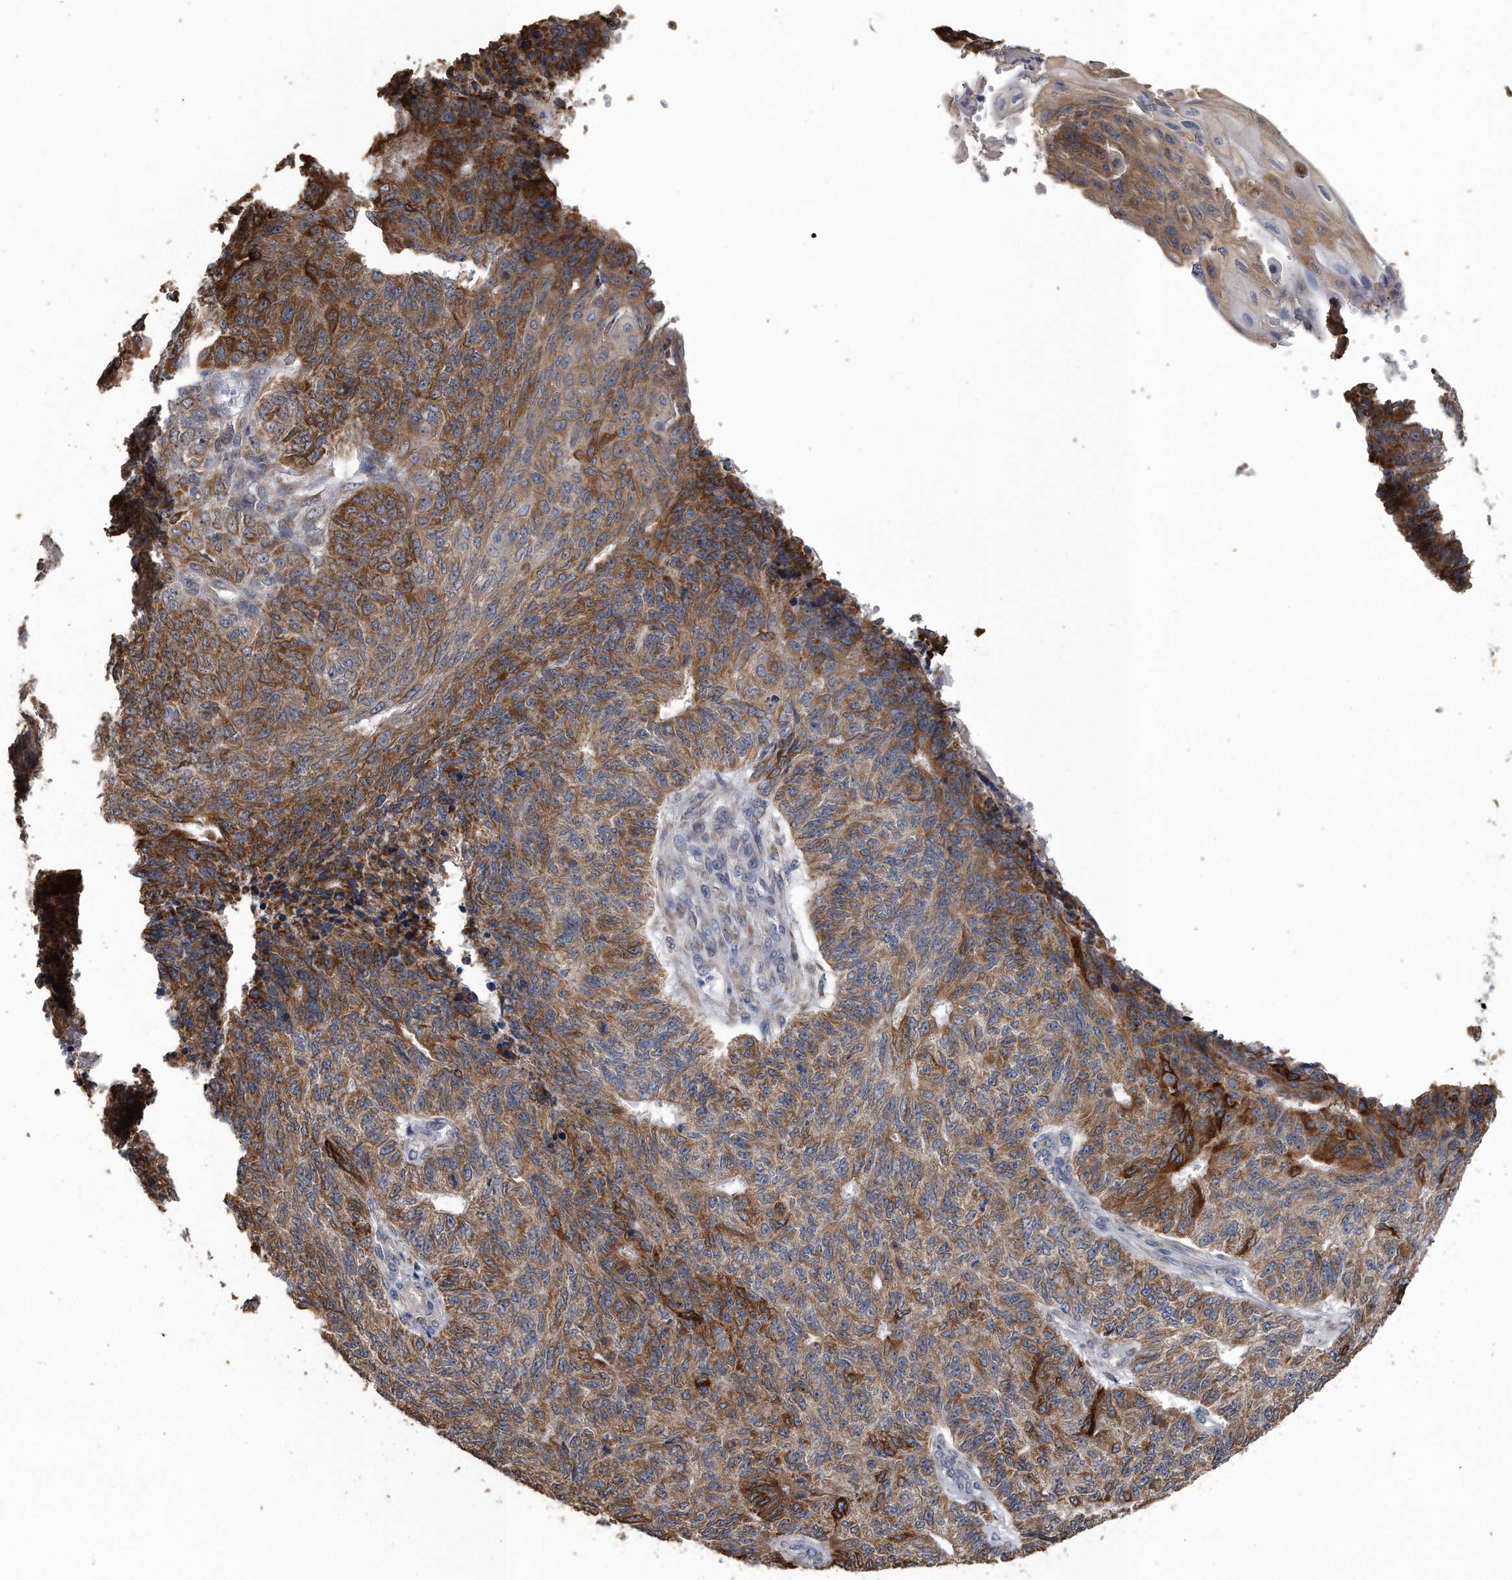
{"staining": {"intensity": "moderate", "quantity": ">75%", "location": "cytoplasmic/membranous"}, "tissue": "endometrial cancer", "cell_type": "Tumor cells", "image_type": "cancer", "snomed": [{"axis": "morphology", "description": "Adenocarcinoma, NOS"}, {"axis": "topography", "description": "Endometrium"}], "caption": "Immunohistochemical staining of endometrial cancer (adenocarcinoma) displays medium levels of moderate cytoplasmic/membranous expression in about >75% of tumor cells. The staining was performed using DAB (3,3'-diaminobenzidine) to visualize the protein expression in brown, while the nuclei were stained in blue with hematoxylin (Magnification: 20x).", "gene": "PCLO", "patient": {"sex": "female", "age": 32}}